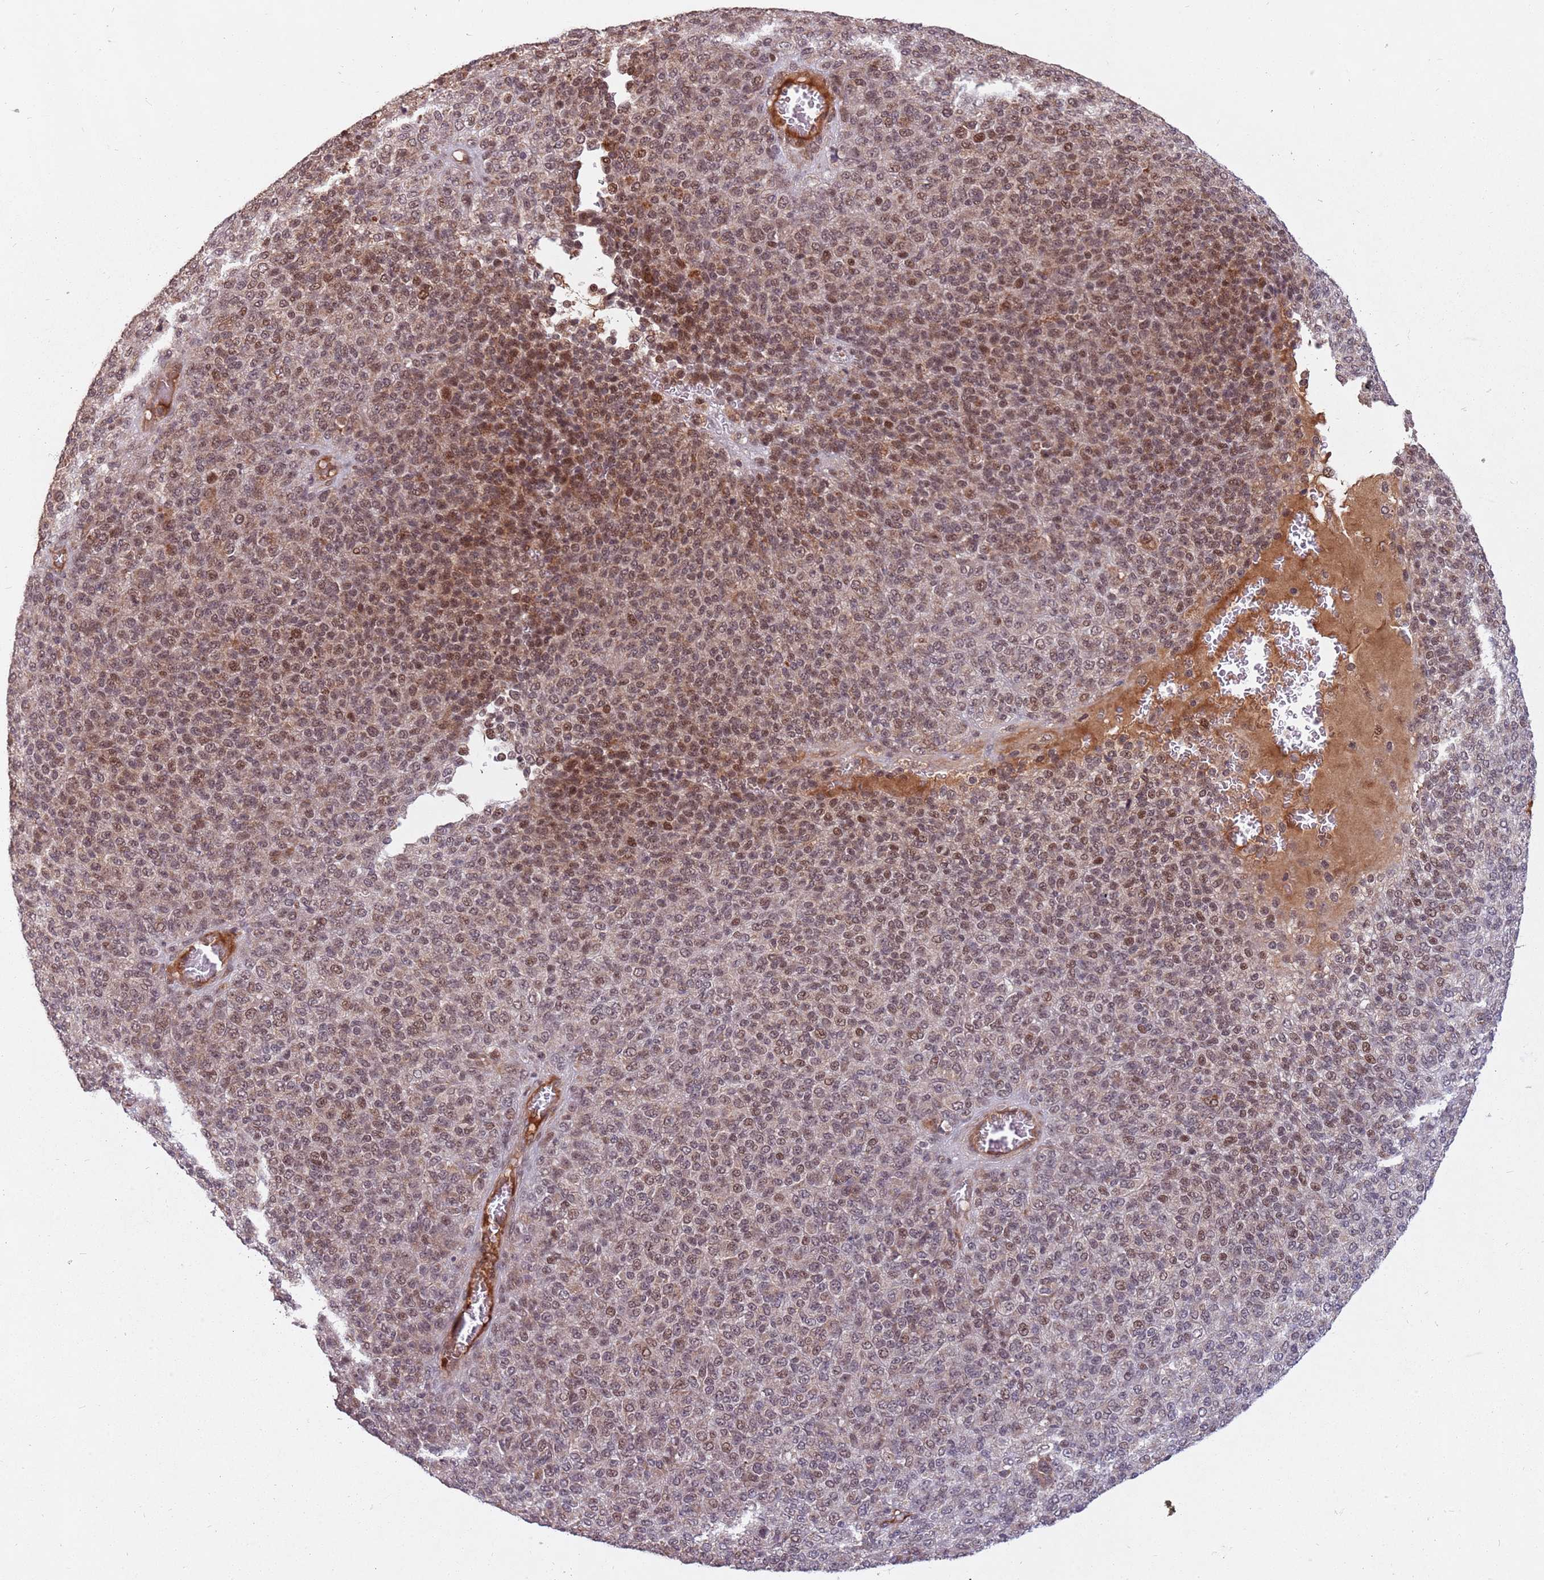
{"staining": {"intensity": "moderate", "quantity": ">75%", "location": "nuclear"}, "tissue": "melanoma", "cell_type": "Tumor cells", "image_type": "cancer", "snomed": [{"axis": "morphology", "description": "Malignant melanoma, Metastatic site"}, {"axis": "topography", "description": "Brain"}], "caption": "An image of human malignant melanoma (metastatic site) stained for a protein demonstrates moderate nuclear brown staining in tumor cells. The staining was performed using DAB, with brown indicating positive protein expression. Nuclei are stained blue with hematoxylin.", "gene": "SUDS3", "patient": {"sex": "female", "age": 56}}